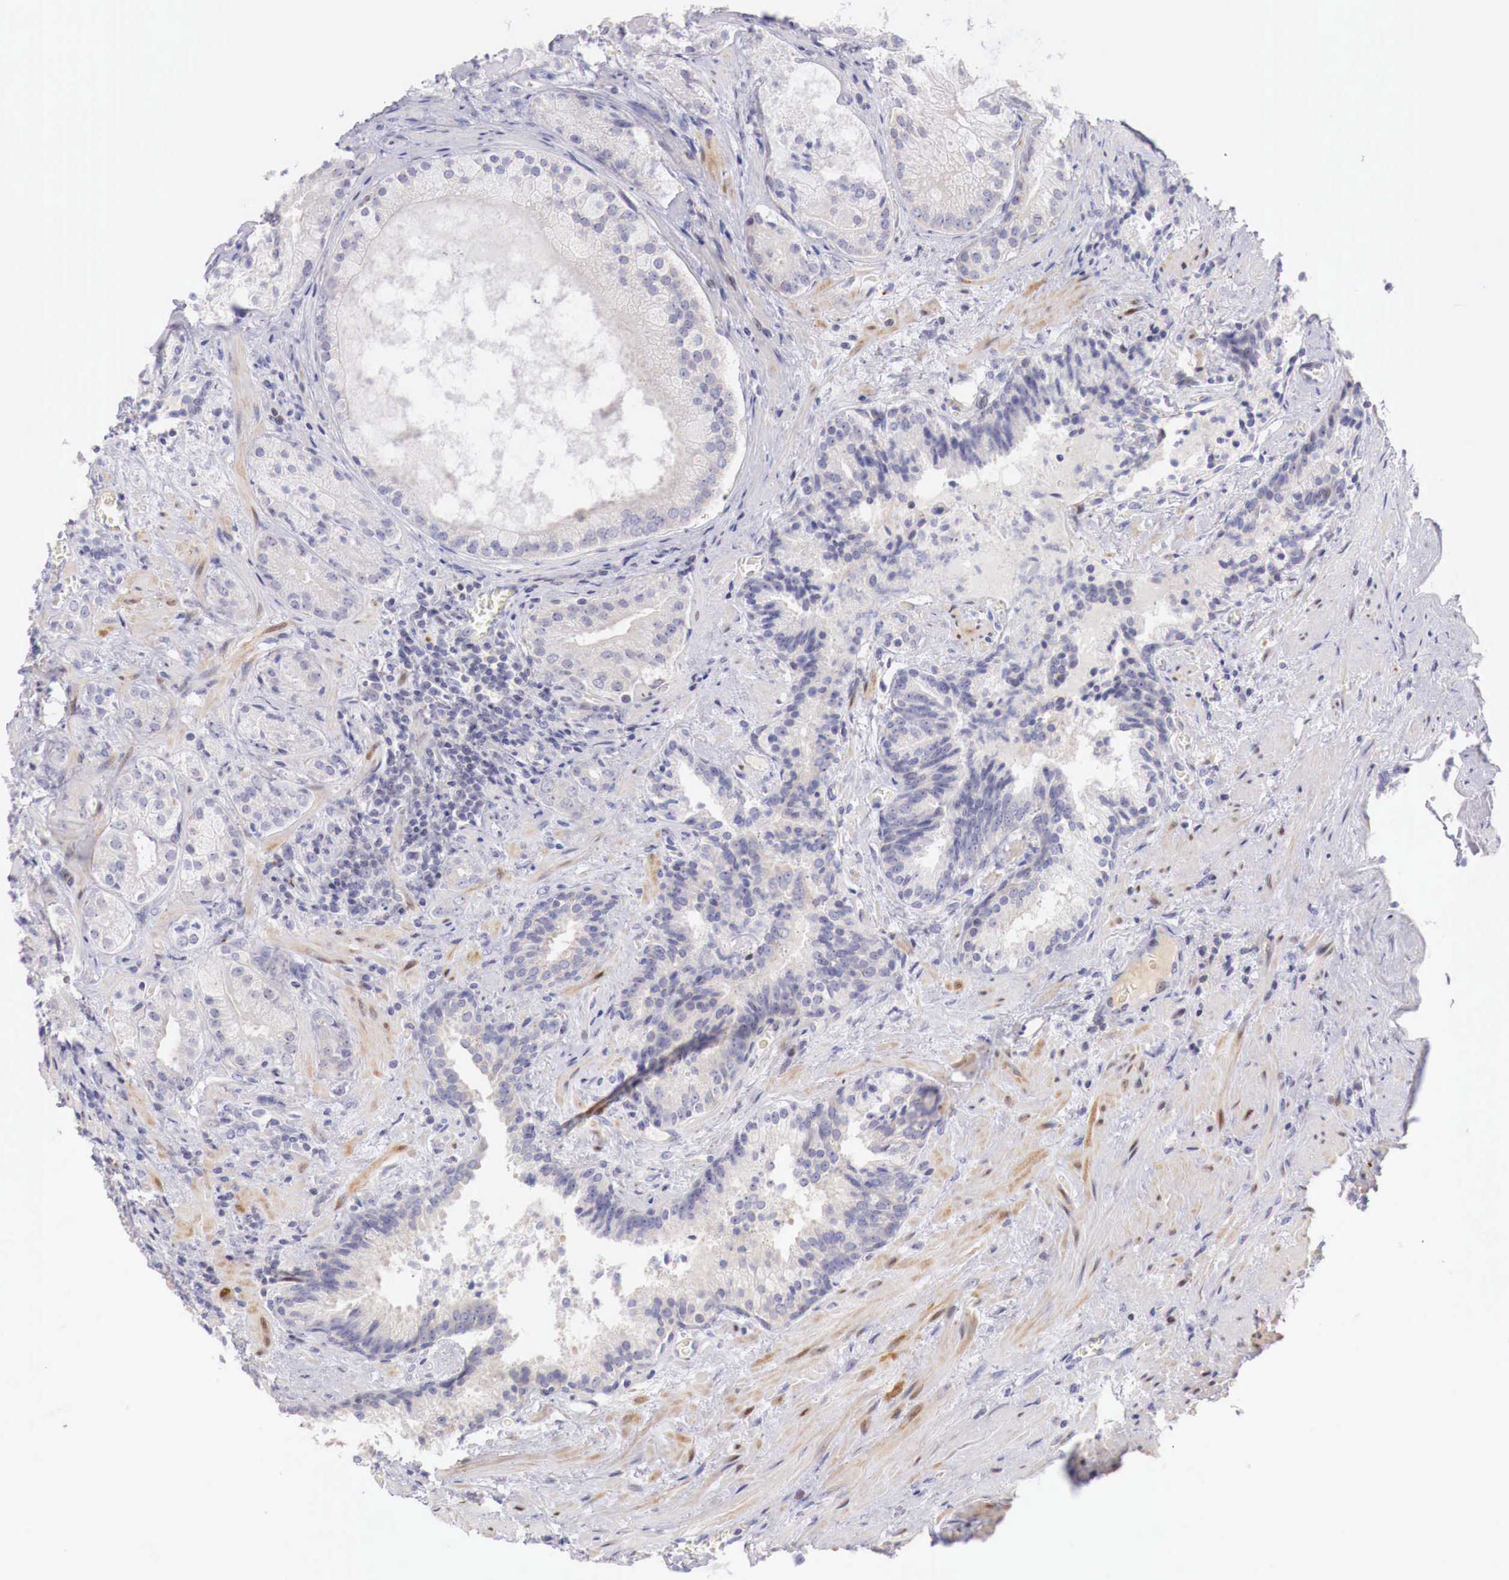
{"staining": {"intensity": "negative", "quantity": "none", "location": "none"}, "tissue": "prostate cancer", "cell_type": "Tumor cells", "image_type": "cancer", "snomed": [{"axis": "morphology", "description": "Adenocarcinoma, Medium grade"}, {"axis": "topography", "description": "Prostate"}], "caption": "A histopathology image of adenocarcinoma (medium-grade) (prostate) stained for a protein reveals no brown staining in tumor cells.", "gene": "CLCN5", "patient": {"sex": "male", "age": 70}}